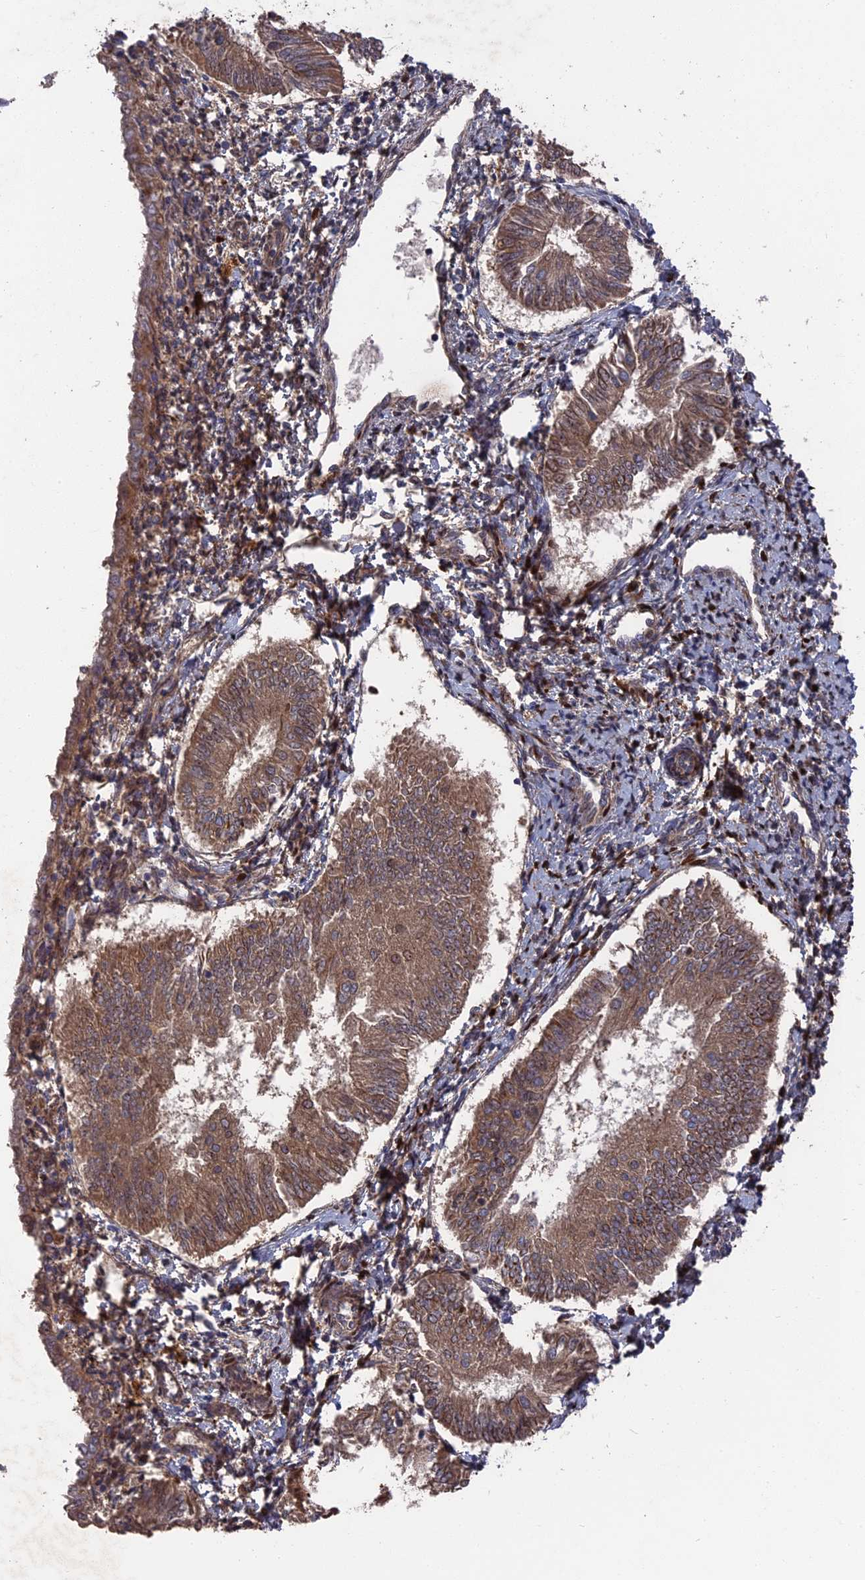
{"staining": {"intensity": "moderate", "quantity": ">75%", "location": "cytoplasmic/membranous"}, "tissue": "endometrial cancer", "cell_type": "Tumor cells", "image_type": "cancer", "snomed": [{"axis": "morphology", "description": "Adenocarcinoma, NOS"}, {"axis": "topography", "description": "Endometrium"}], "caption": "Adenocarcinoma (endometrial) tissue shows moderate cytoplasmic/membranous expression in approximately >75% of tumor cells, visualized by immunohistochemistry. (DAB (3,3'-diaminobenzidine) IHC, brown staining for protein, blue staining for nuclei).", "gene": "DEF8", "patient": {"sex": "female", "age": 58}}